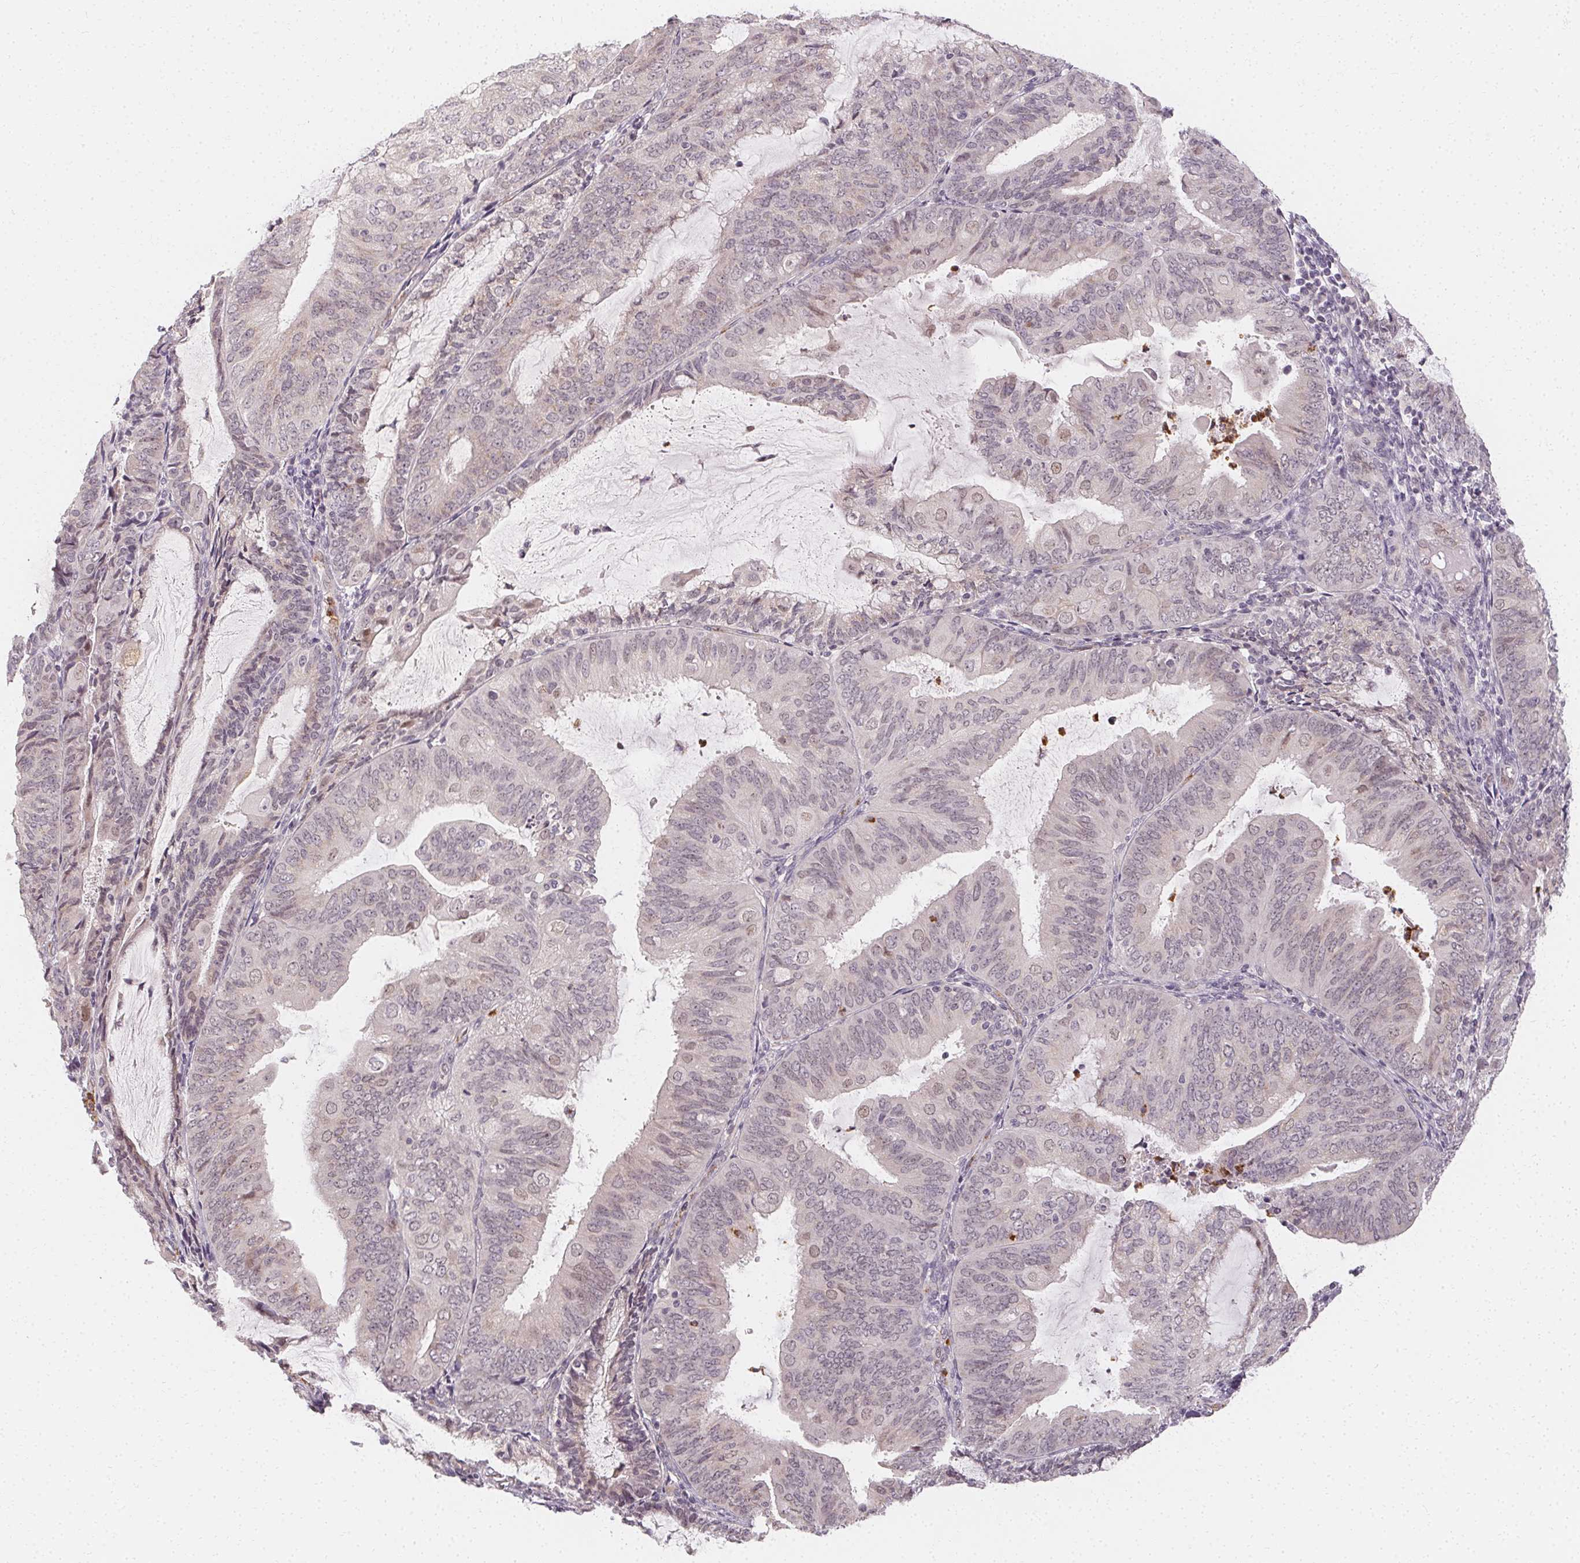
{"staining": {"intensity": "negative", "quantity": "none", "location": "none"}, "tissue": "endometrial cancer", "cell_type": "Tumor cells", "image_type": "cancer", "snomed": [{"axis": "morphology", "description": "Adenocarcinoma, NOS"}, {"axis": "topography", "description": "Endometrium"}], "caption": "This is an immunohistochemistry (IHC) histopathology image of endometrial cancer. There is no expression in tumor cells.", "gene": "CLCNKB", "patient": {"sex": "female", "age": 81}}